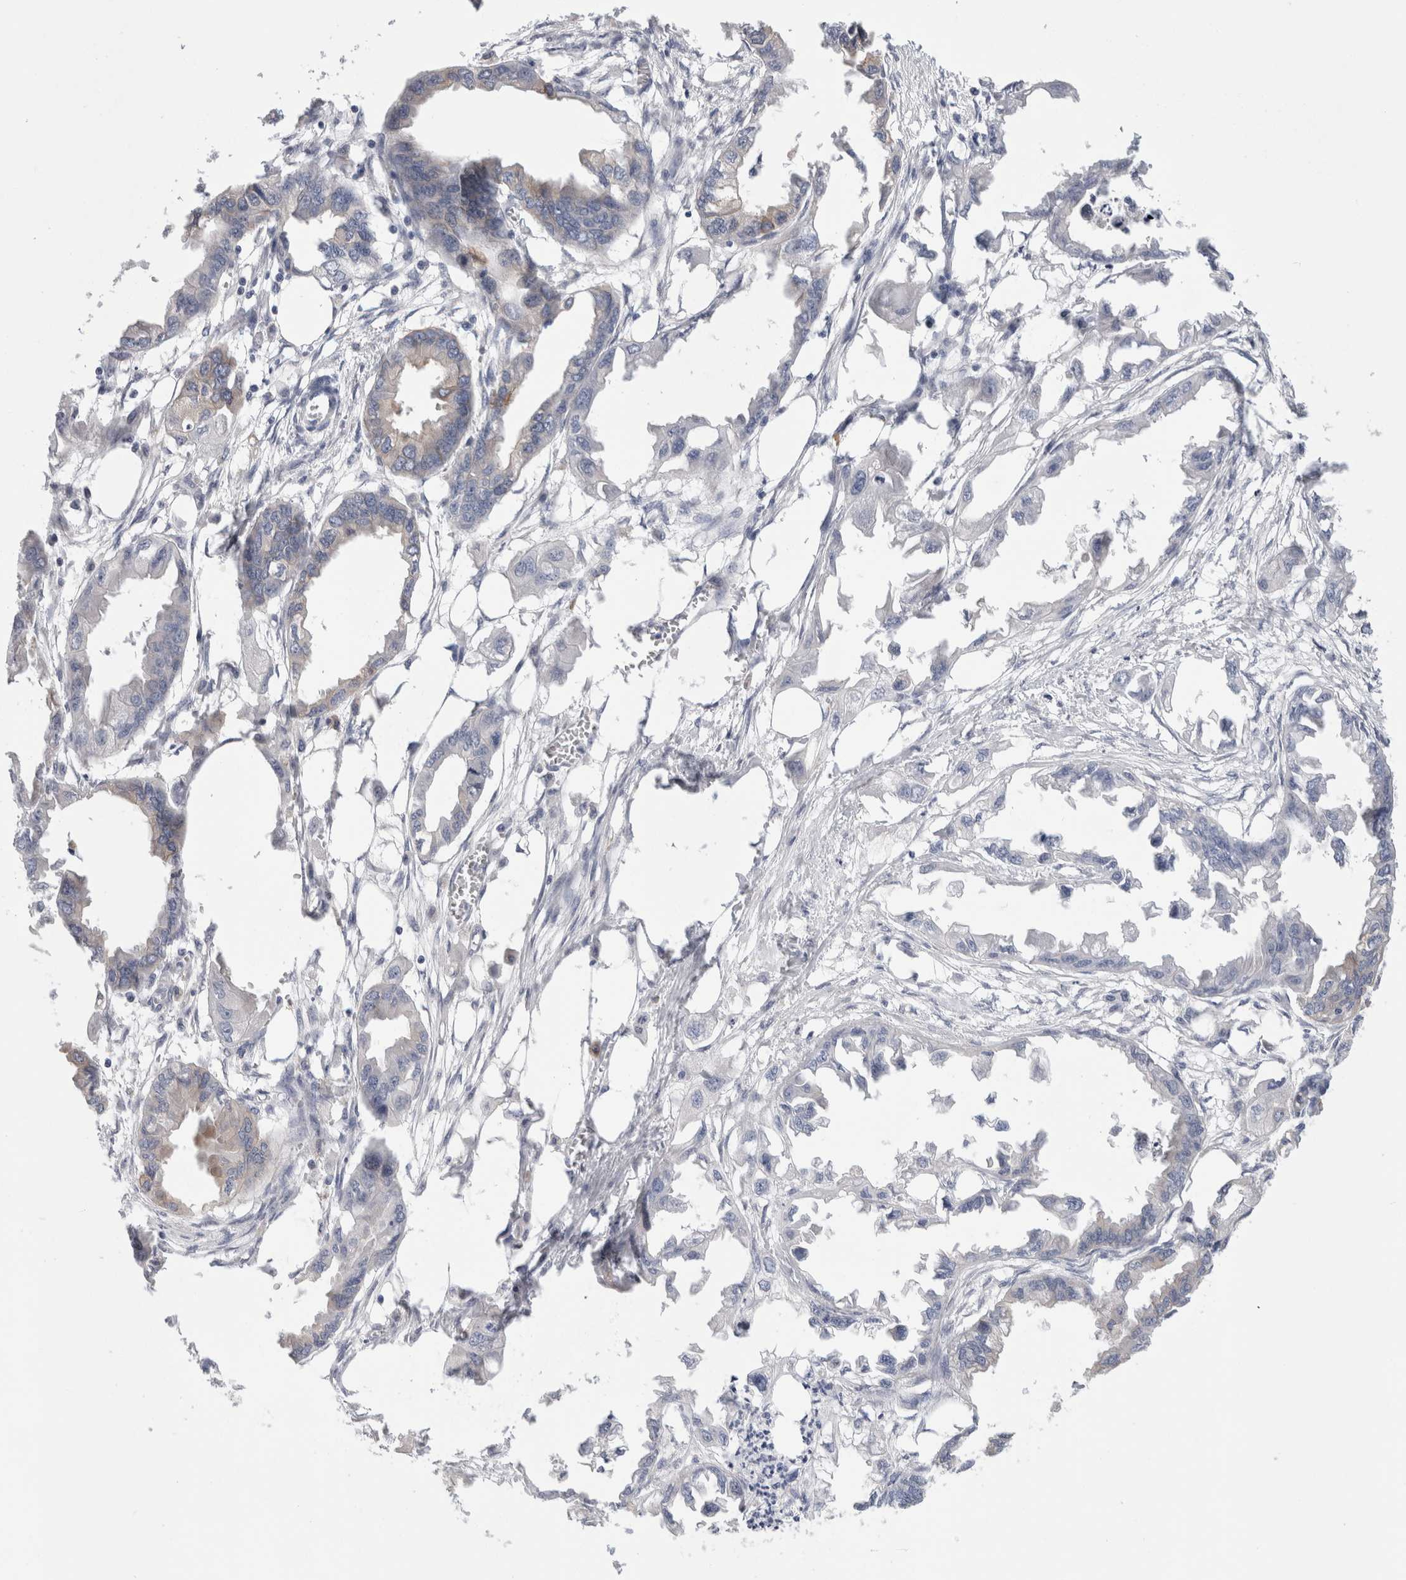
{"staining": {"intensity": "weak", "quantity": "<25%", "location": "cytoplasmic/membranous"}, "tissue": "endometrial cancer", "cell_type": "Tumor cells", "image_type": "cancer", "snomed": [{"axis": "morphology", "description": "Adenocarcinoma, NOS"}, {"axis": "morphology", "description": "Adenocarcinoma, metastatic, NOS"}, {"axis": "topography", "description": "Adipose tissue"}, {"axis": "topography", "description": "Endometrium"}], "caption": "Endometrial cancer was stained to show a protein in brown. There is no significant expression in tumor cells.", "gene": "SYTL5", "patient": {"sex": "female", "age": 67}}